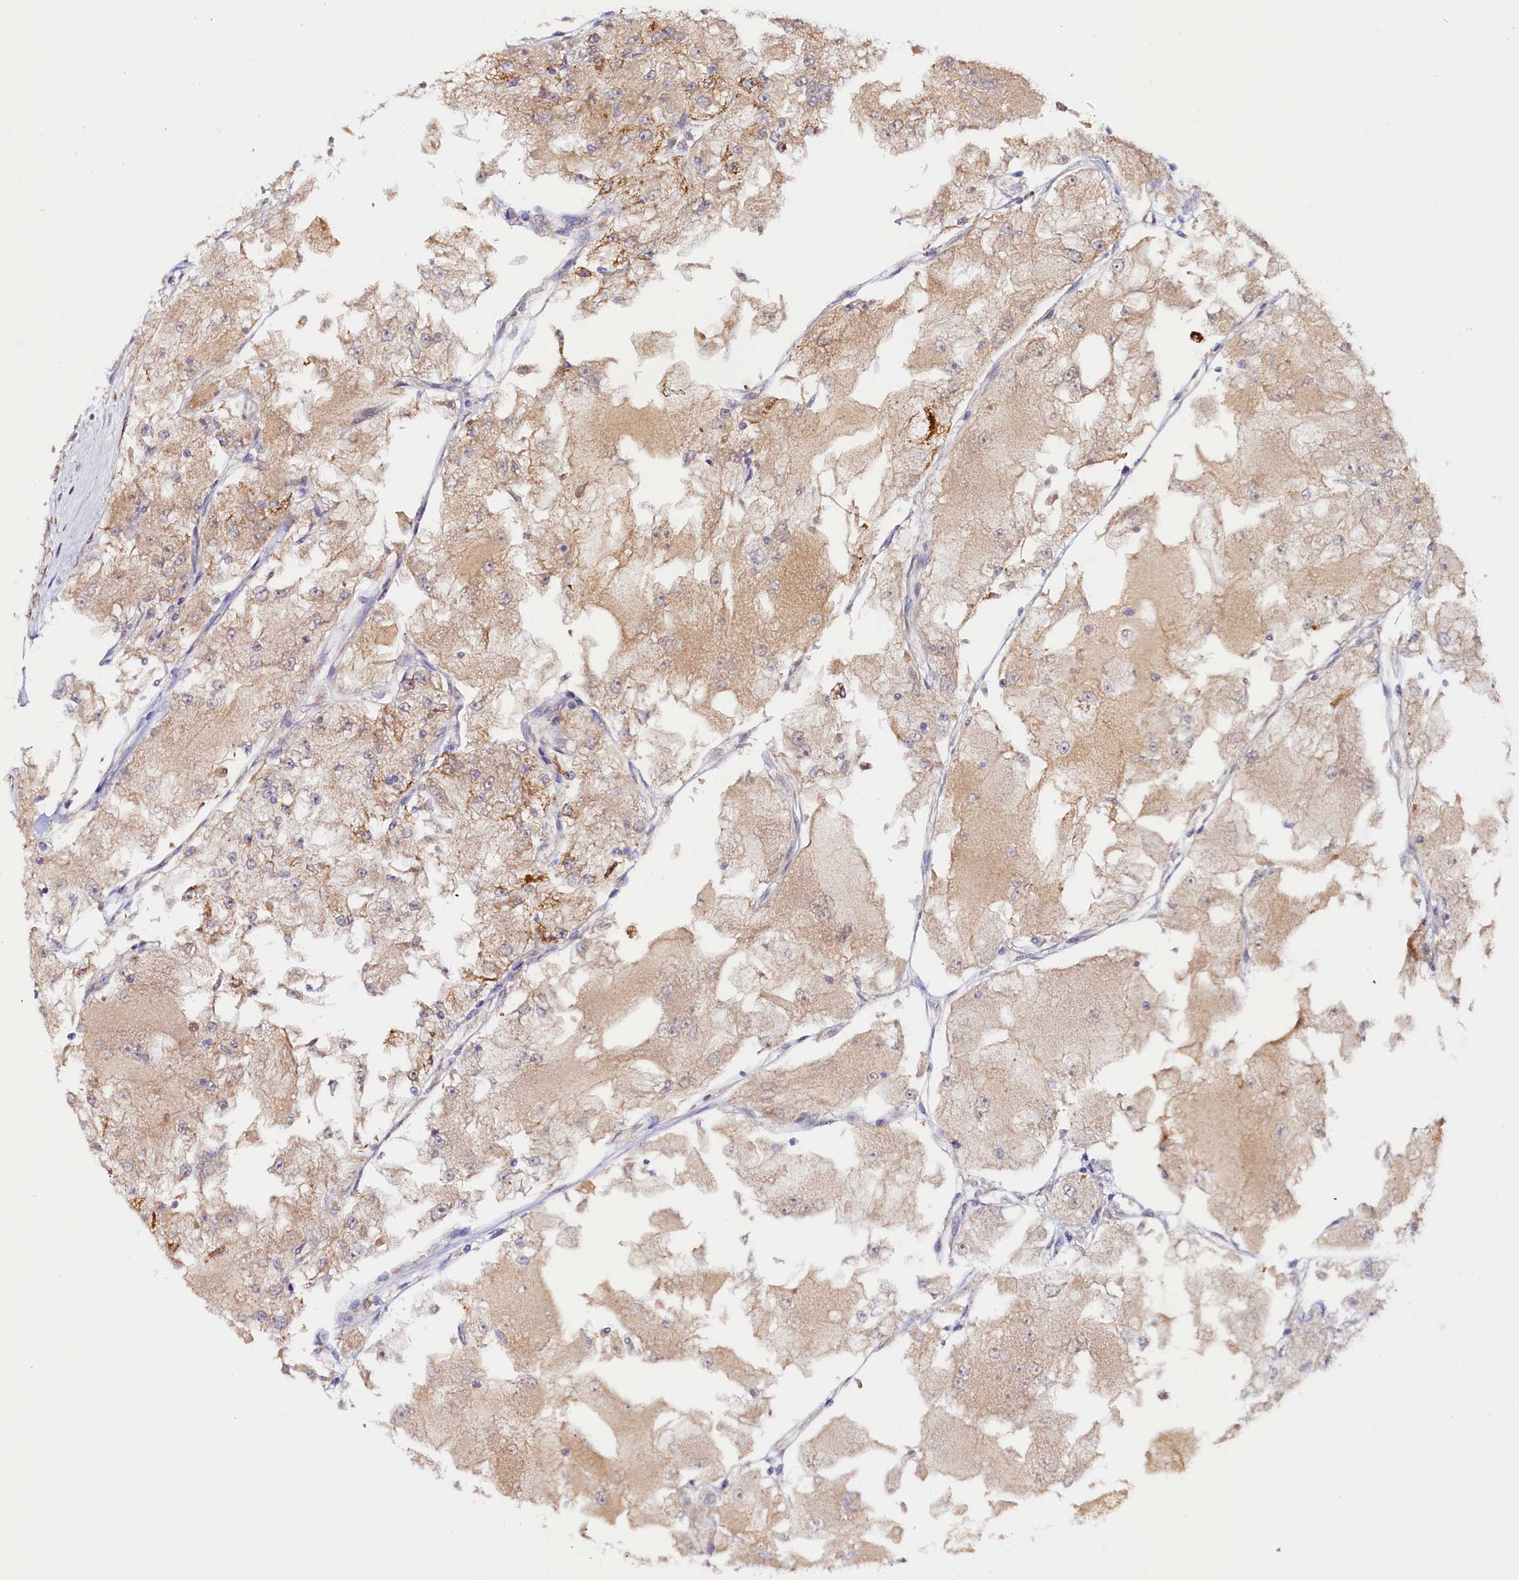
{"staining": {"intensity": "weak", "quantity": "25%-75%", "location": "cytoplasmic/membranous"}, "tissue": "renal cancer", "cell_type": "Tumor cells", "image_type": "cancer", "snomed": [{"axis": "morphology", "description": "Adenocarcinoma, NOS"}, {"axis": "topography", "description": "Kidney"}], "caption": "Protein expression analysis of renal cancer (adenocarcinoma) shows weak cytoplasmic/membranous staining in about 25%-75% of tumor cells.", "gene": "AKTIP", "patient": {"sex": "female", "age": 72}}